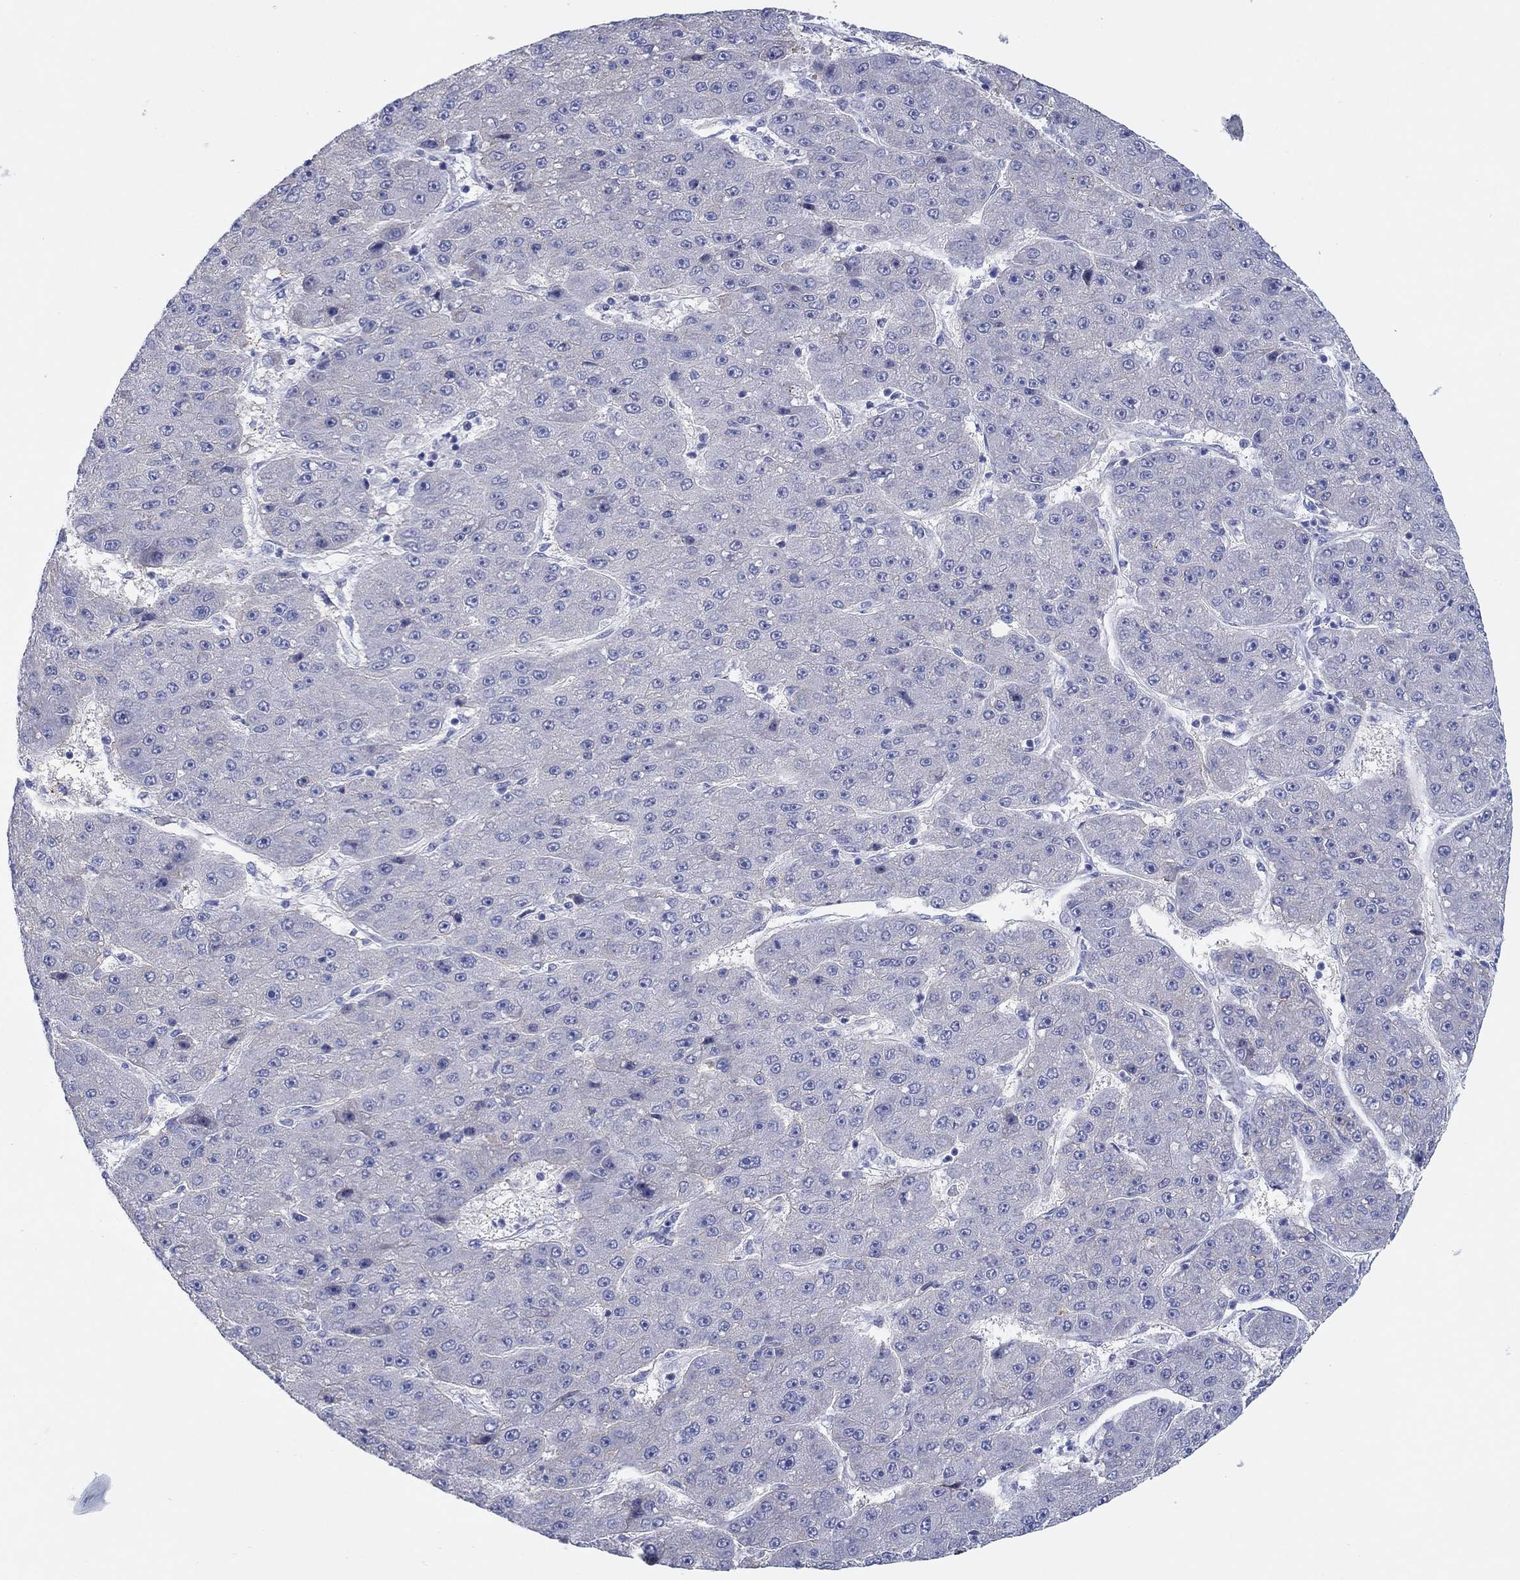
{"staining": {"intensity": "negative", "quantity": "none", "location": "none"}, "tissue": "liver cancer", "cell_type": "Tumor cells", "image_type": "cancer", "snomed": [{"axis": "morphology", "description": "Carcinoma, Hepatocellular, NOS"}, {"axis": "topography", "description": "Liver"}], "caption": "Immunohistochemistry (IHC) of hepatocellular carcinoma (liver) shows no expression in tumor cells.", "gene": "ATP1B1", "patient": {"sex": "male", "age": 67}}